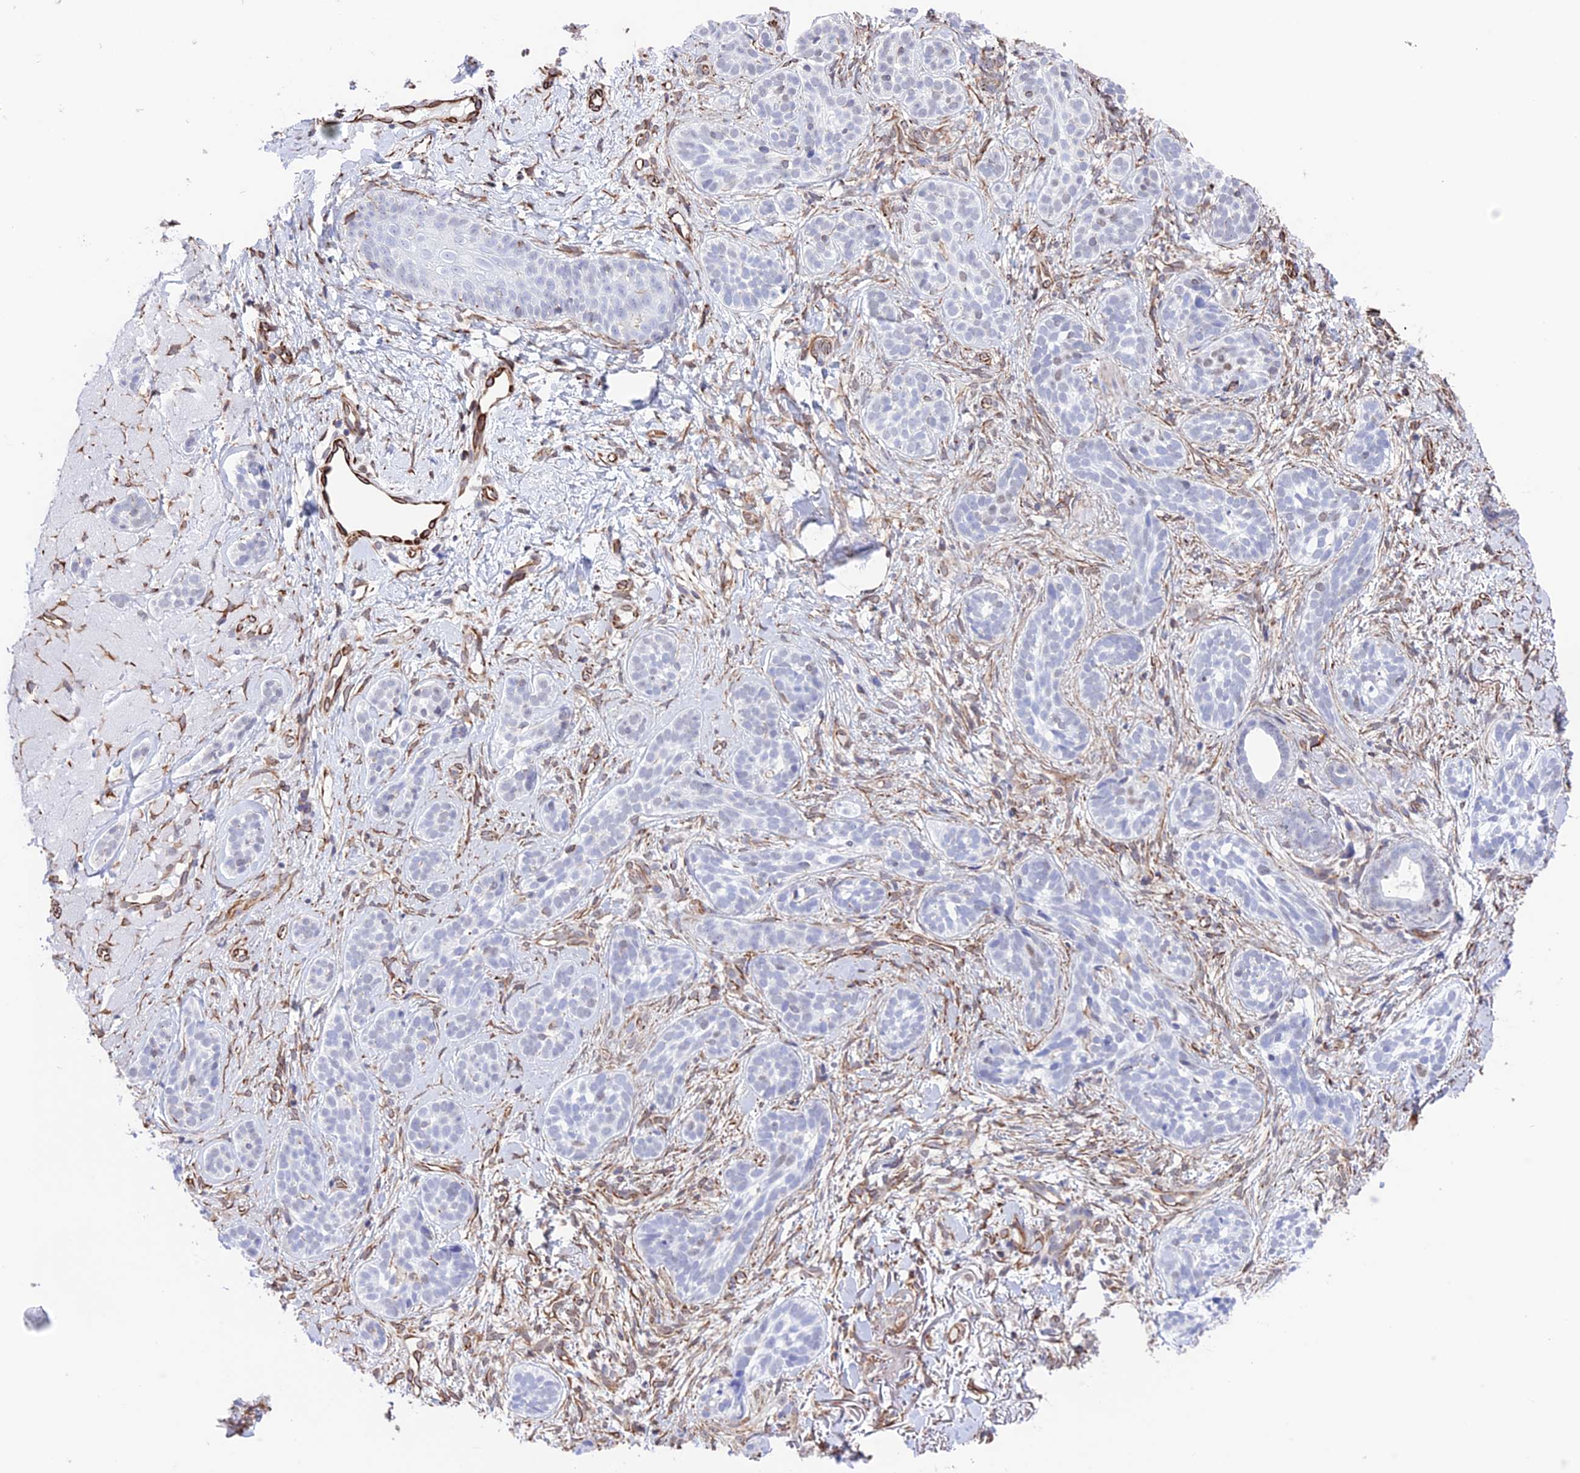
{"staining": {"intensity": "negative", "quantity": "none", "location": "none"}, "tissue": "skin cancer", "cell_type": "Tumor cells", "image_type": "cancer", "snomed": [{"axis": "morphology", "description": "Basal cell carcinoma"}, {"axis": "topography", "description": "Skin"}], "caption": "DAB immunohistochemical staining of human skin basal cell carcinoma exhibits no significant staining in tumor cells.", "gene": "ZNF652", "patient": {"sex": "male", "age": 71}}